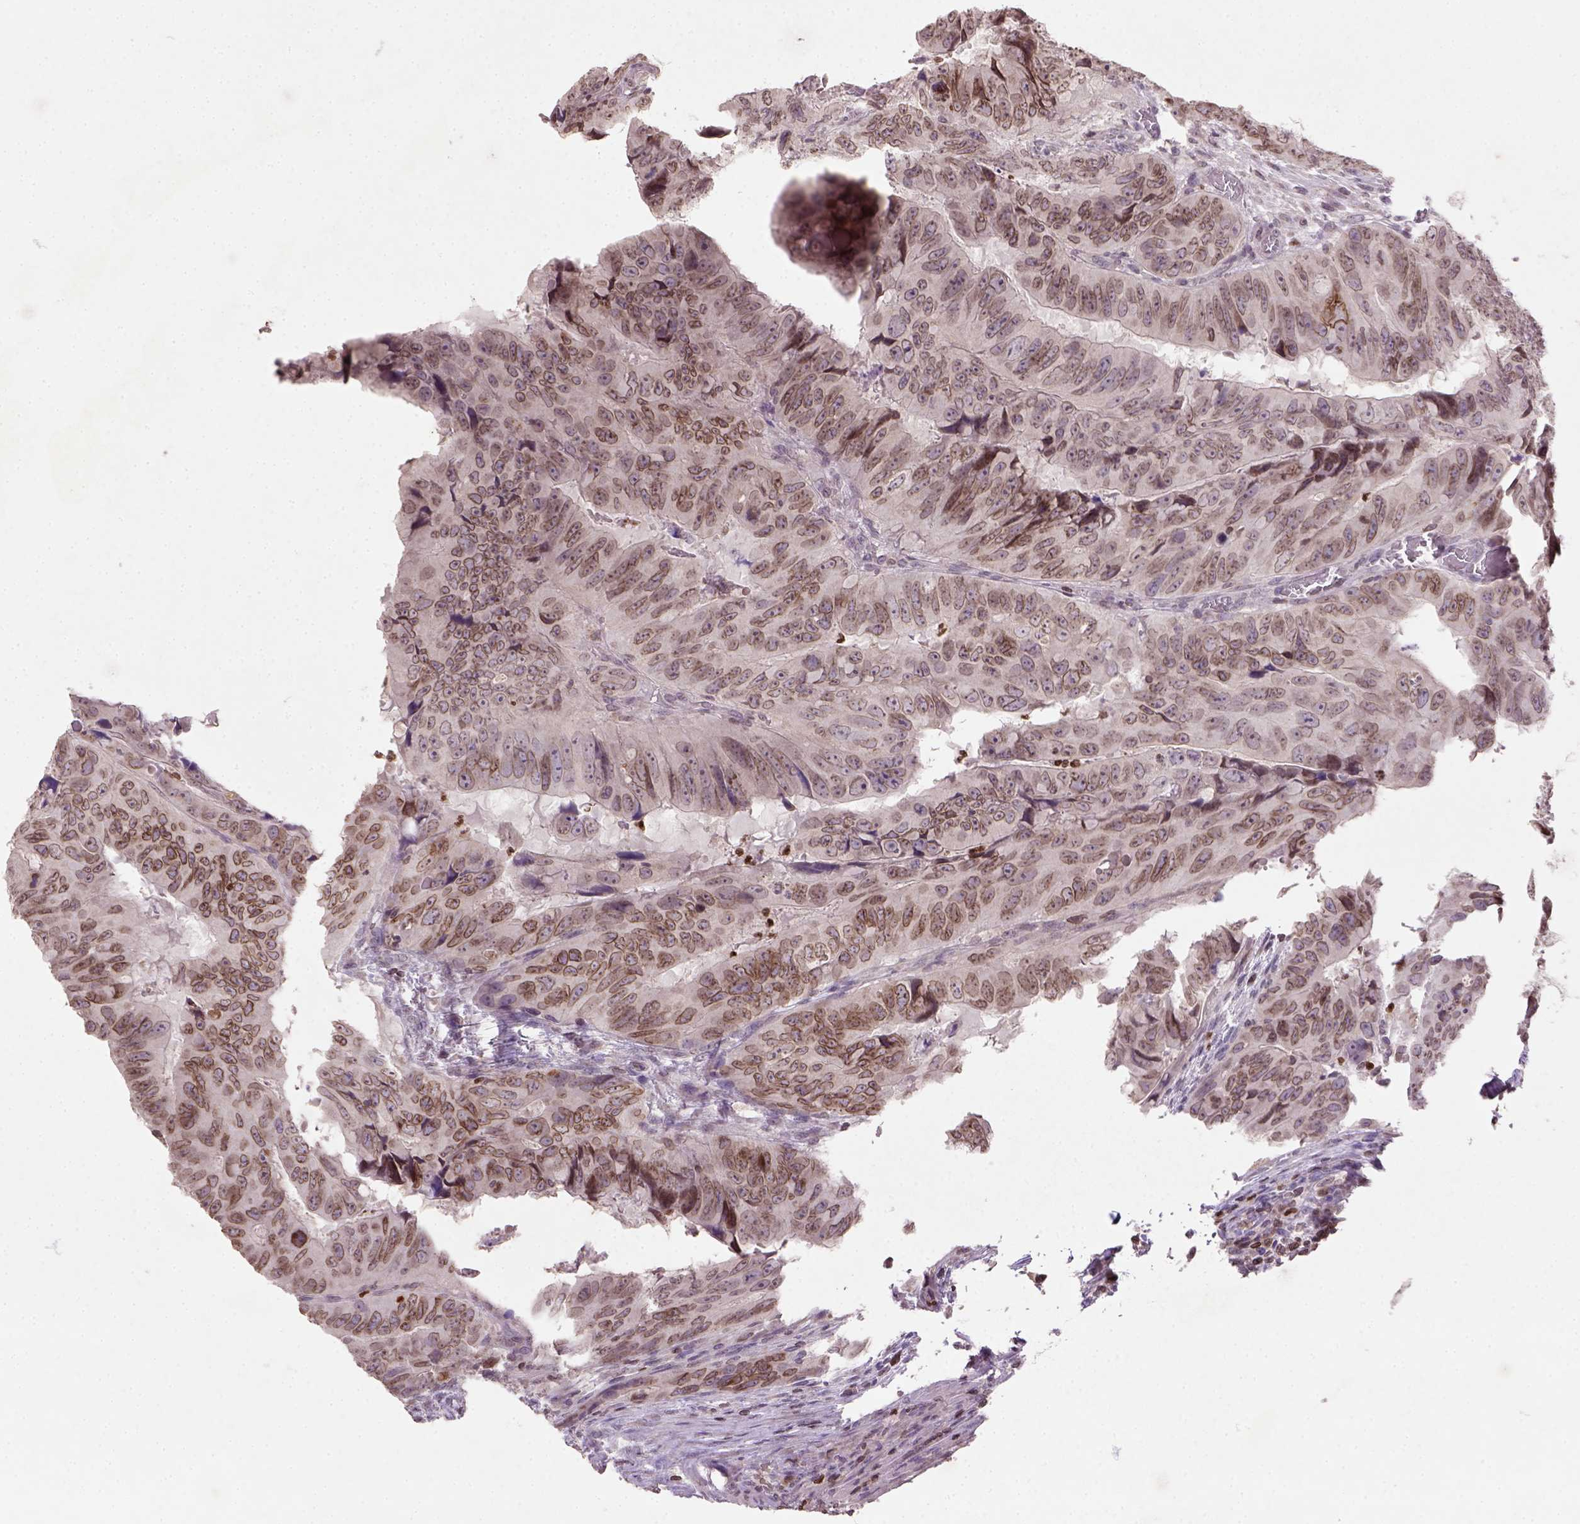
{"staining": {"intensity": "moderate", "quantity": ">75%", "location": "cytoplasmic/membranous,nuclear"}, "tissue": "colorectal cancer", "cell_type": "Tumor cells", "image_type": "cancer", "snomed": [{"axis": "morphology", "description": "Adenocarcinoma, NOS"}, {"axis": "topography", "description": "Colon"}], "caption": "Moderate cytoplasmic/membranous and nuclear protein staining is identified in about >75% of tumor cells in colorectal cancer (adenocarcinoma).", "gene": "NUDT3", "patient": {"sex": "male", "age": 79}}